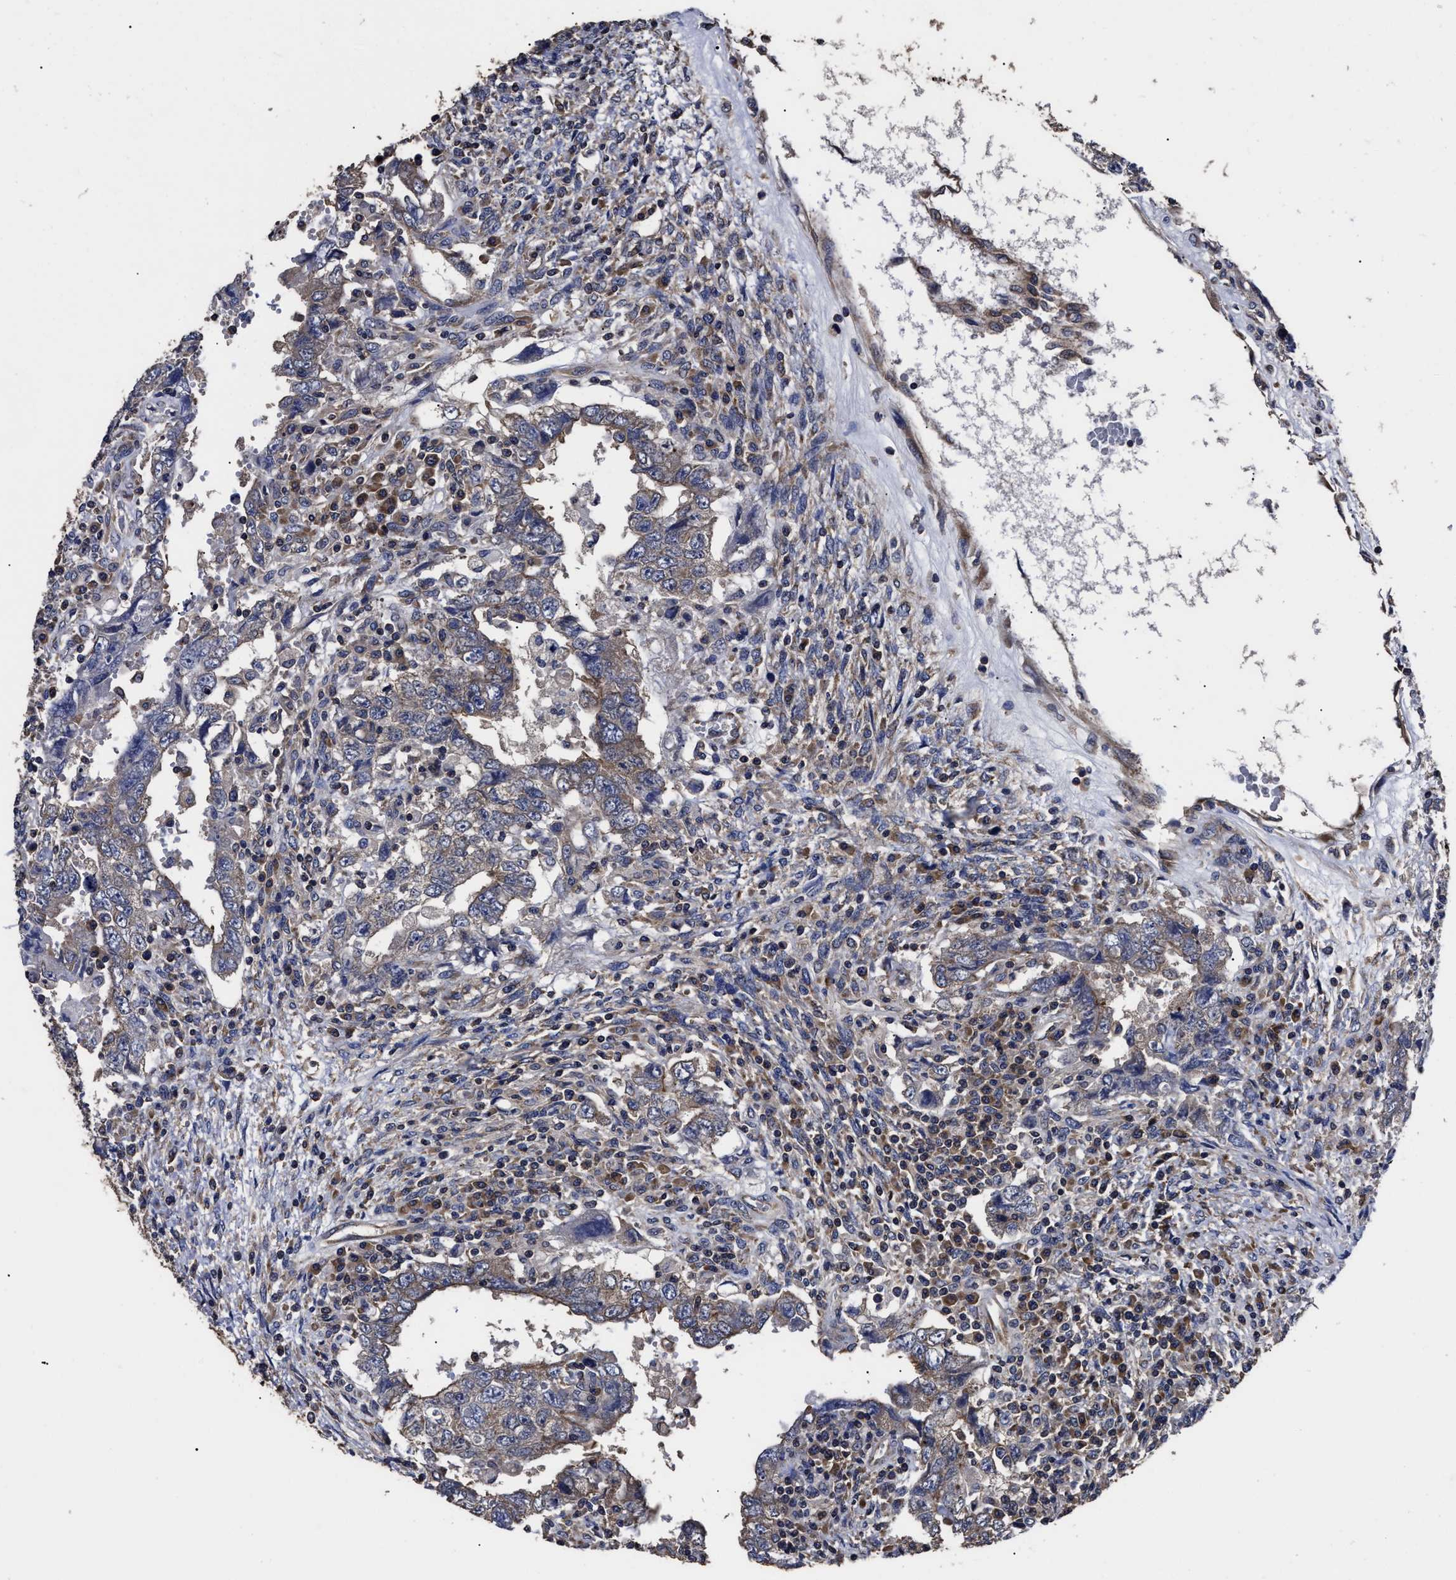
{"staining": {"intensity": "weak", "quantity": "<25%", "location": "cytoplasmic/membranous"}, "tissue": "testis cancer", "cell_type": "Tumor cells", "image_type": "cancer", "snomed": [{"axis": "morphology", "description": "Carcinoma, Embryonal, NOS"}, {"axis": "topography", "description": "Testis"}], "caption": "Embryonal carcinoma (testis) was stained to show a protein in brown. There is no significant positivity in tumor cells. The staining is performed using DAB (3,3'-diaminobenzidine) brown chromogen with nuclei counter-stained in using hematoxylin.", "gene": "AVEN", "patient": {"sex": "male", "age": 26}}